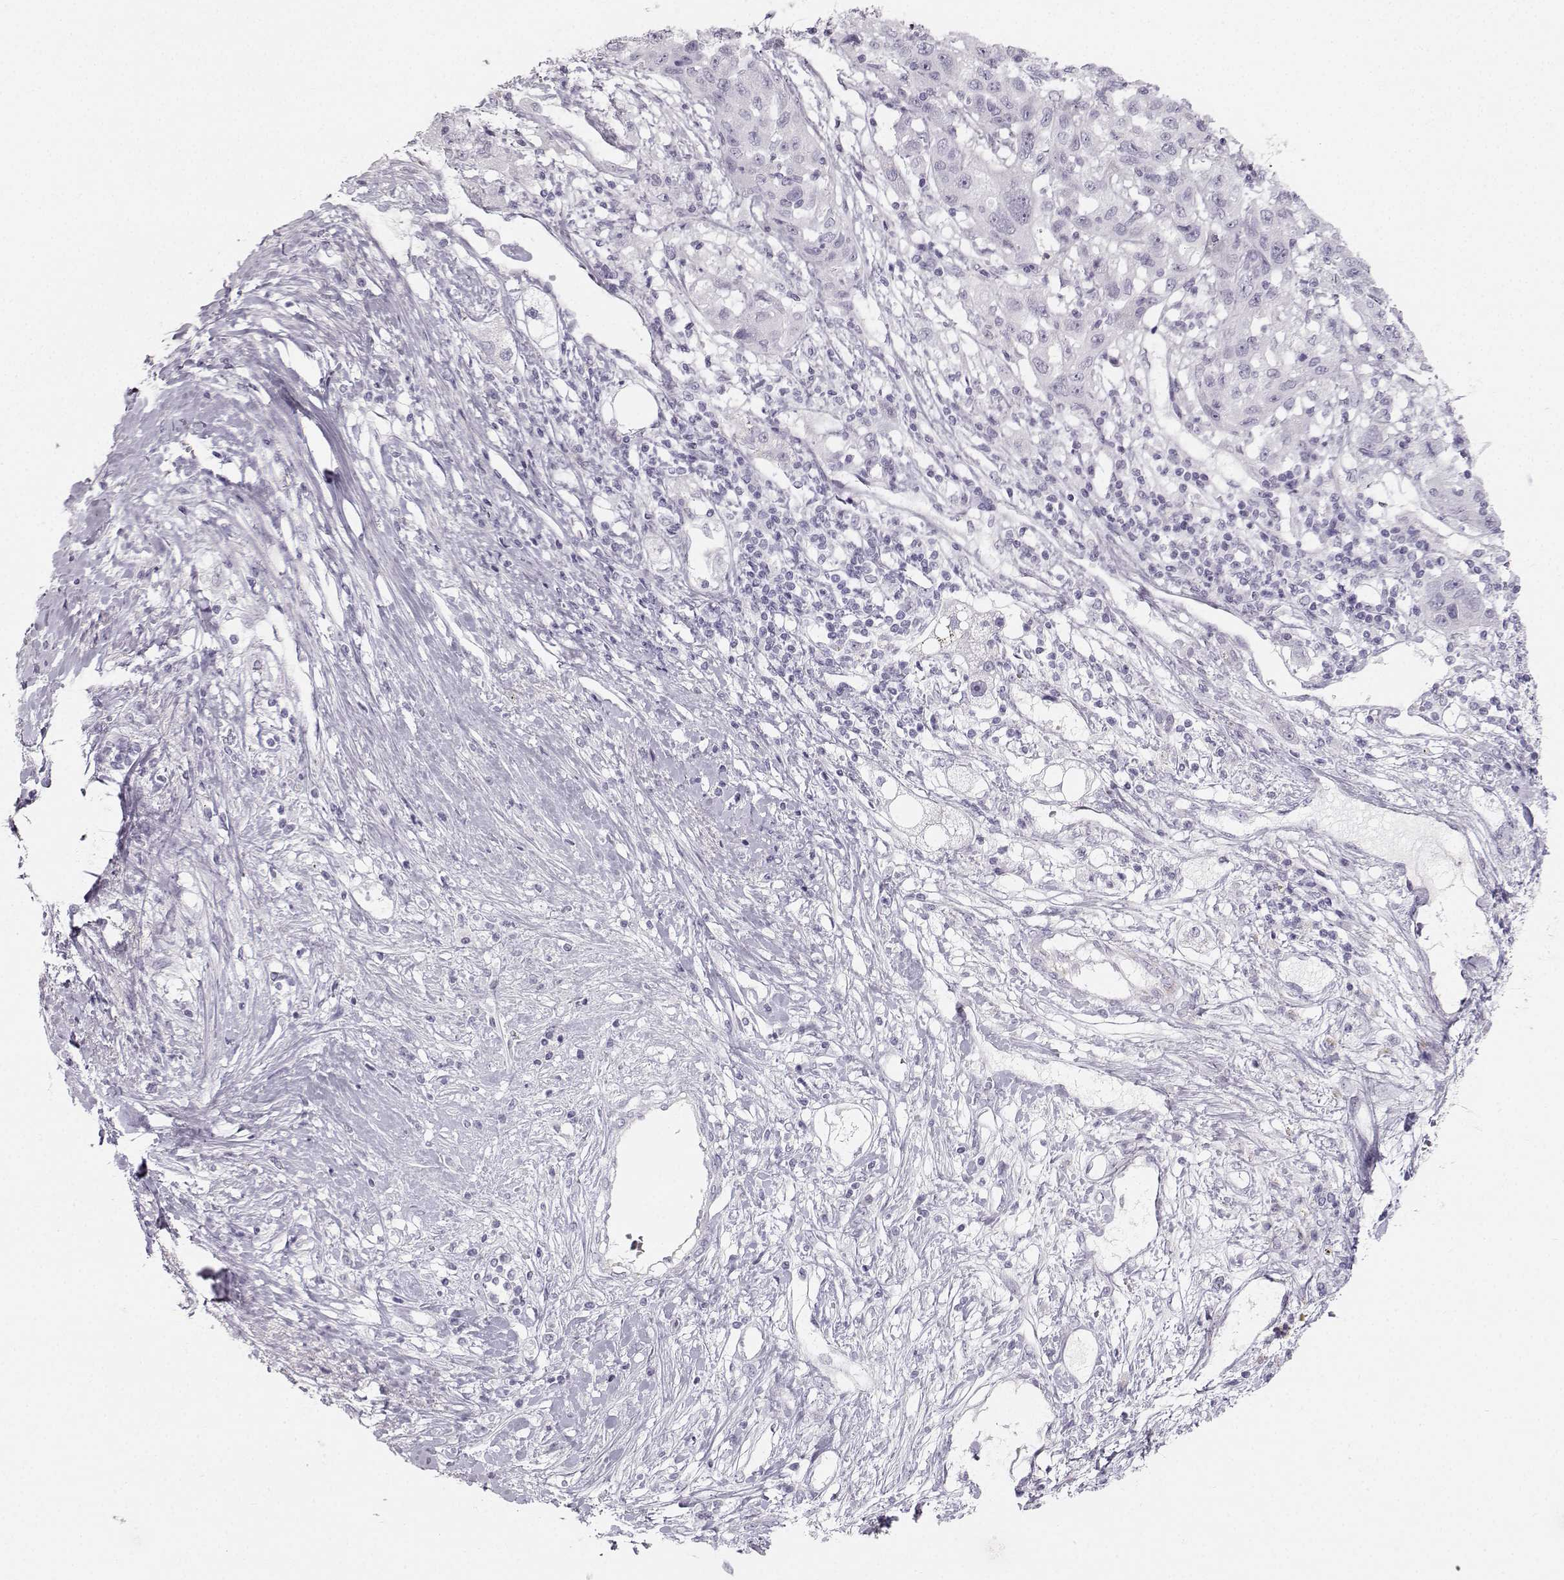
{"staining": {"intensity": "negative", "quantity": "none", "location": "none"}, "tissue": "liver cancer", "cell_type": "Tumor cells", "image_type": "cancer", "snomed": [{"axis": "morphology", "description": "Adenocarcinoma, NOS"}, {"axis": "morphology", "description": "Cholangiocarcinoma"}, {"axis": "topography", "description": "Liver"}], "caption": "This is an immunohistochemistry photomicrograph of liver cancer. There is no positivity in tumor cells.", "gene": "CASR", "patient": {"sex": "male", "age": 64}}